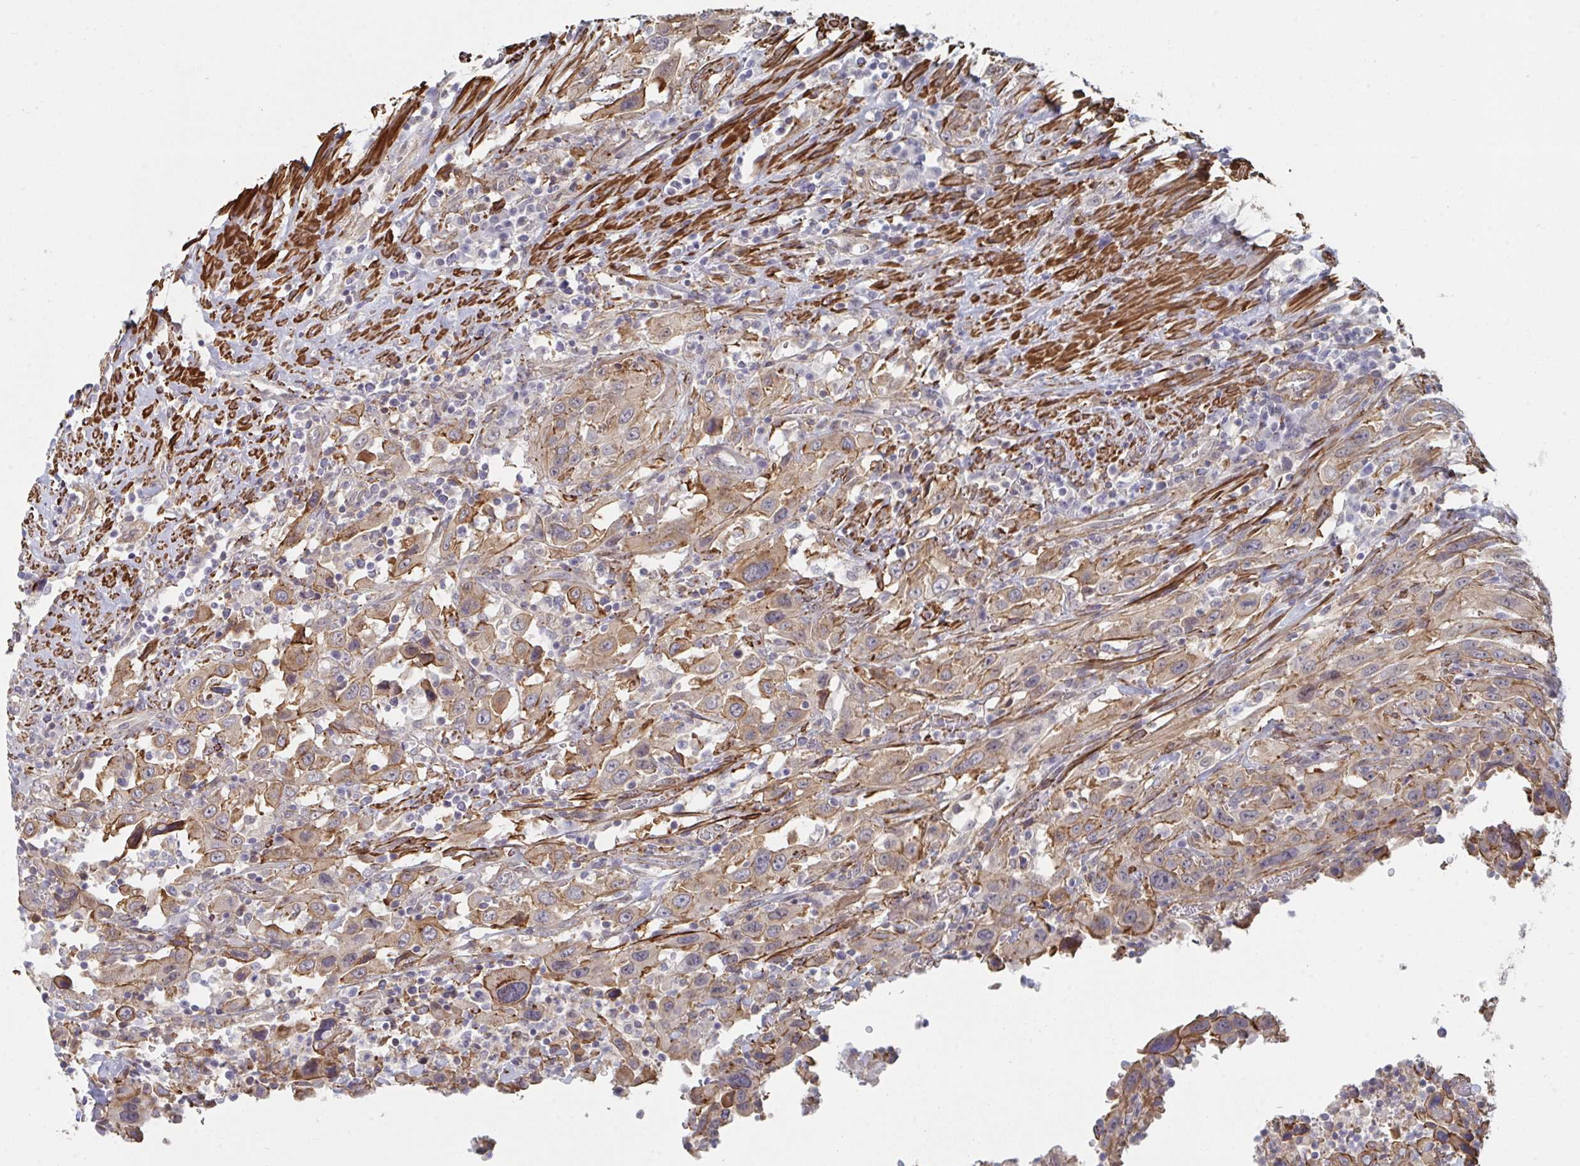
{"staining": {"intensity": "moderate", "quantity": ">75%", "location": "cytoplasmic/membranous"}, "tissue": "urothelial cancer", "cell_type": "Tumor cells", "image_type": "cancer", "snomed": [{"axis": "morphology", "description": "Urothelial carcinoma, High grade"}, {"axis": "topography", "description": "Urinary bladder"}], "caption": "Urothelial carcinoma (high-grade) stained with a brown dye reveals moderate cytoplasmic/membranous positive positivity in approximately >75% of tumor cells.", "gene": "NEURL4", "patient": {"sex": "male", "age": 61}}